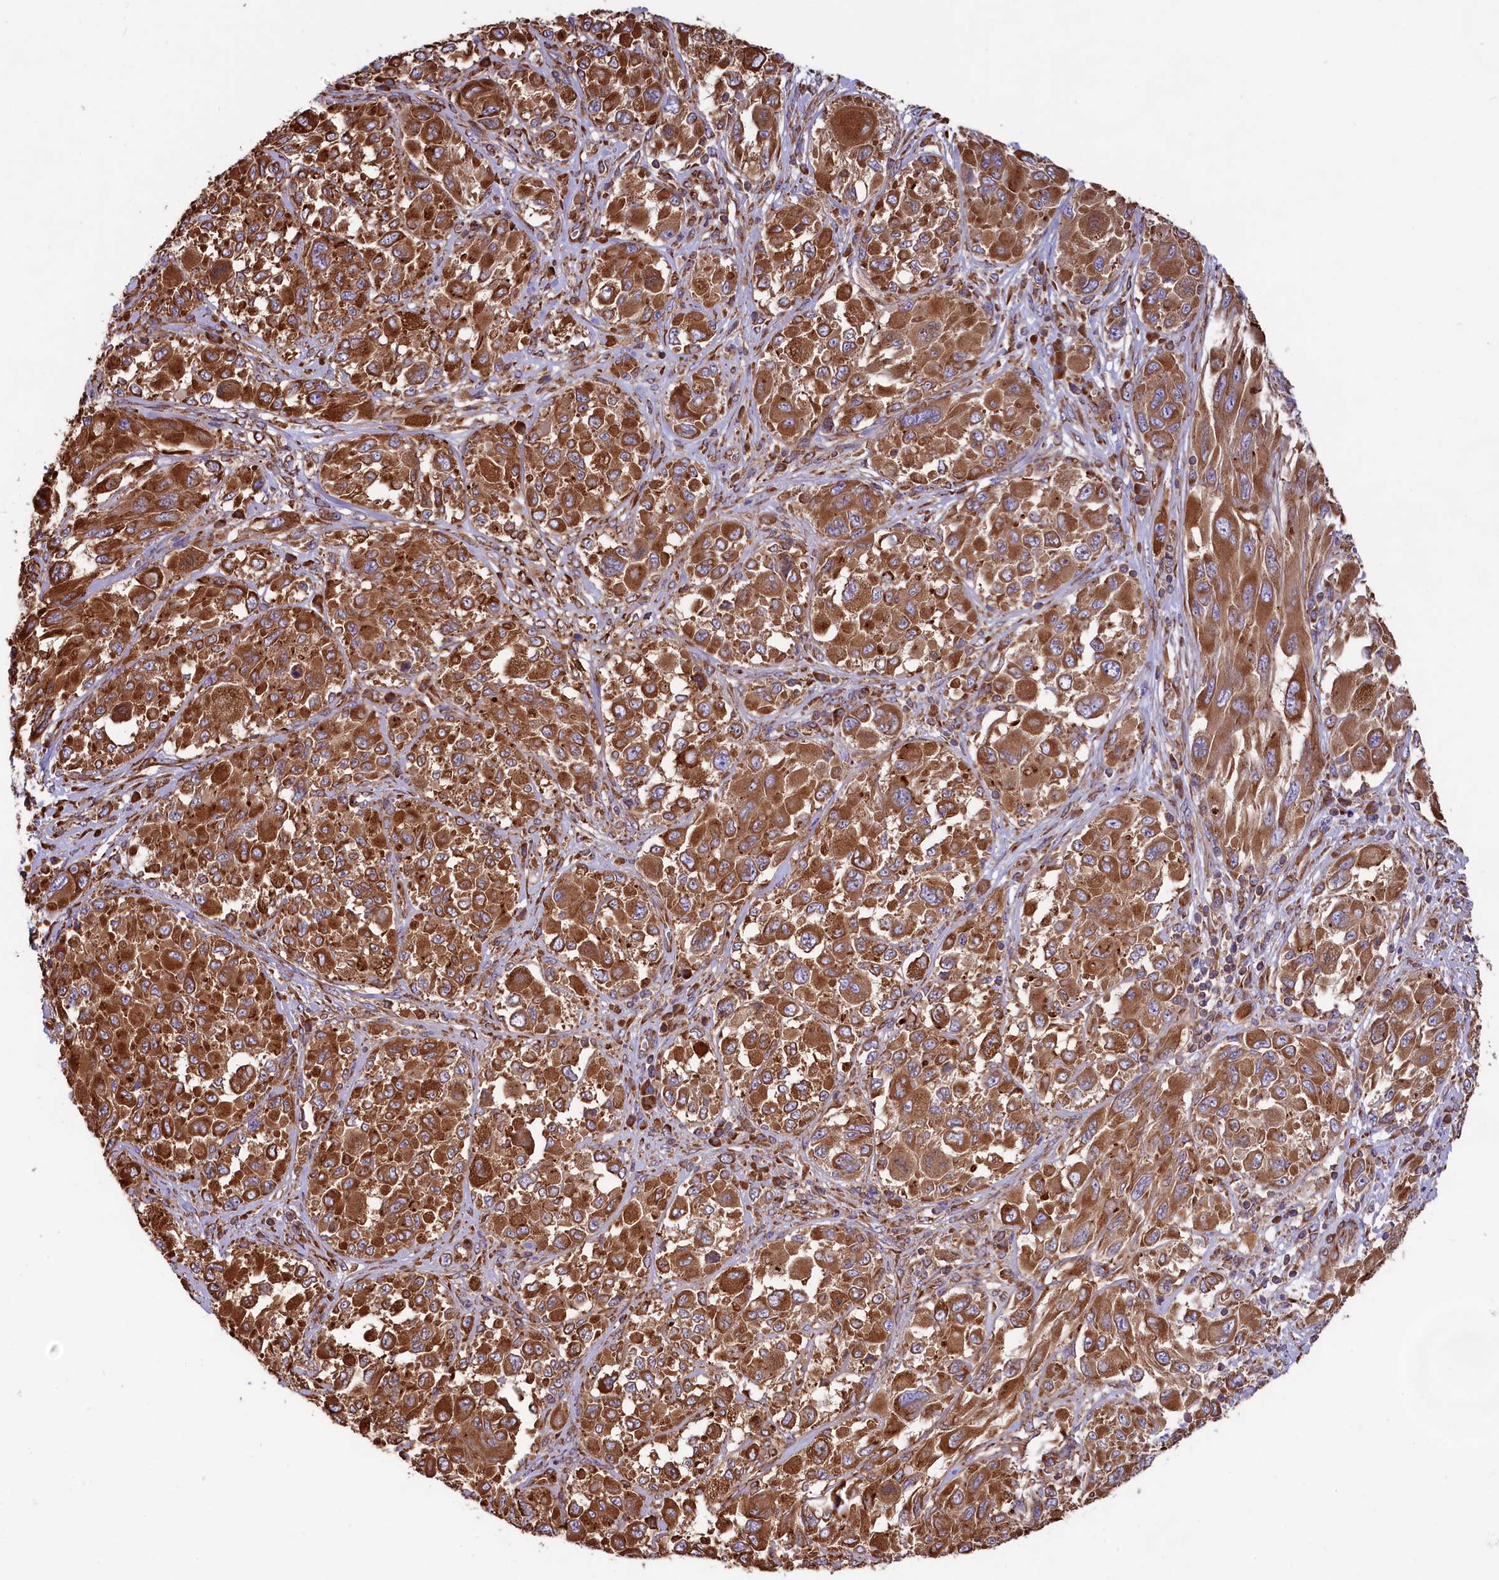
{"staining": {"intensity": "strong", "quantity": ">75%", "location": "cytoplasmic/membranous"}, "tissue": "melanoma", "cell_type": "Tumor cells", "image_type": "cancer", "snomed": [{"axis": "morphology", "description": "Malignant melanoma, NOS"}, {"axis": "topography", "description": "Skin"}], "caption": "The photomicrograph reveals immunohistochemical staining of malignant melanoma. There is strong cytoplasmic/membranous staining is seen in about >75% of tumor cells.", "gene": "GYS1", "patient": {"sex": "female", "age": 91}}